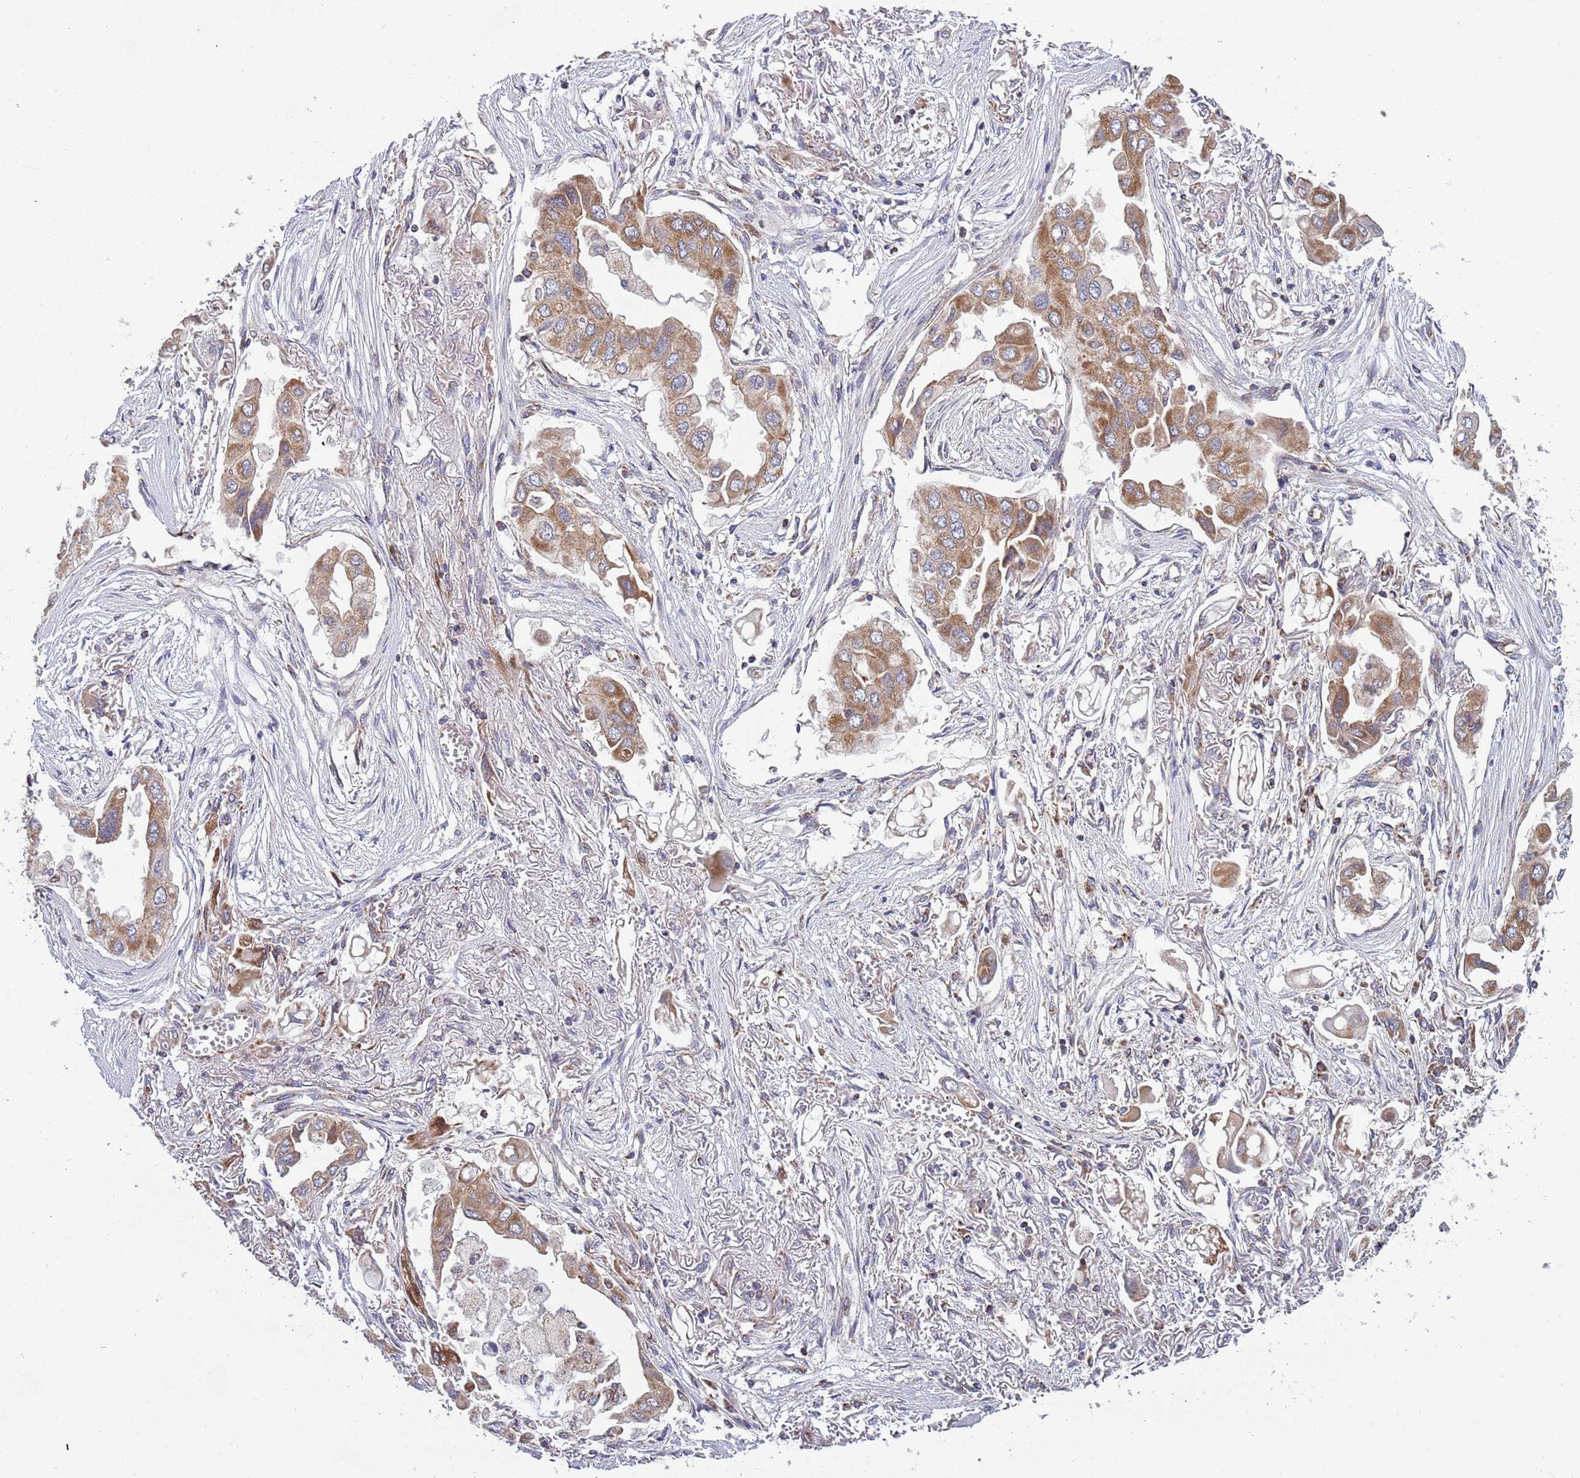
{"staining": {"intensity": "moderate", "quantity": ">75%", "location": "cytoplasmic/membranous"}, "tissue": "lung cancer", "cell_type": "Tumor cells", "image_type": "cancer", "snomed": [{"axis": "morphology", "description": "Adenocarcinoma, NOS"}, {"axis": "topography", "description": "Lung"}], "caption": "IHC of human lung adenocarcinoma displays medium levels of moderate cytoplasmic/membranous staining in approximately >75% of tumor cells. Immunohistochemistry (ihc) stains the protein of interest in brown and the nuclei are stained blue.", "gene": "VPS16", "patient": {"sex": "female", "age": 76}}